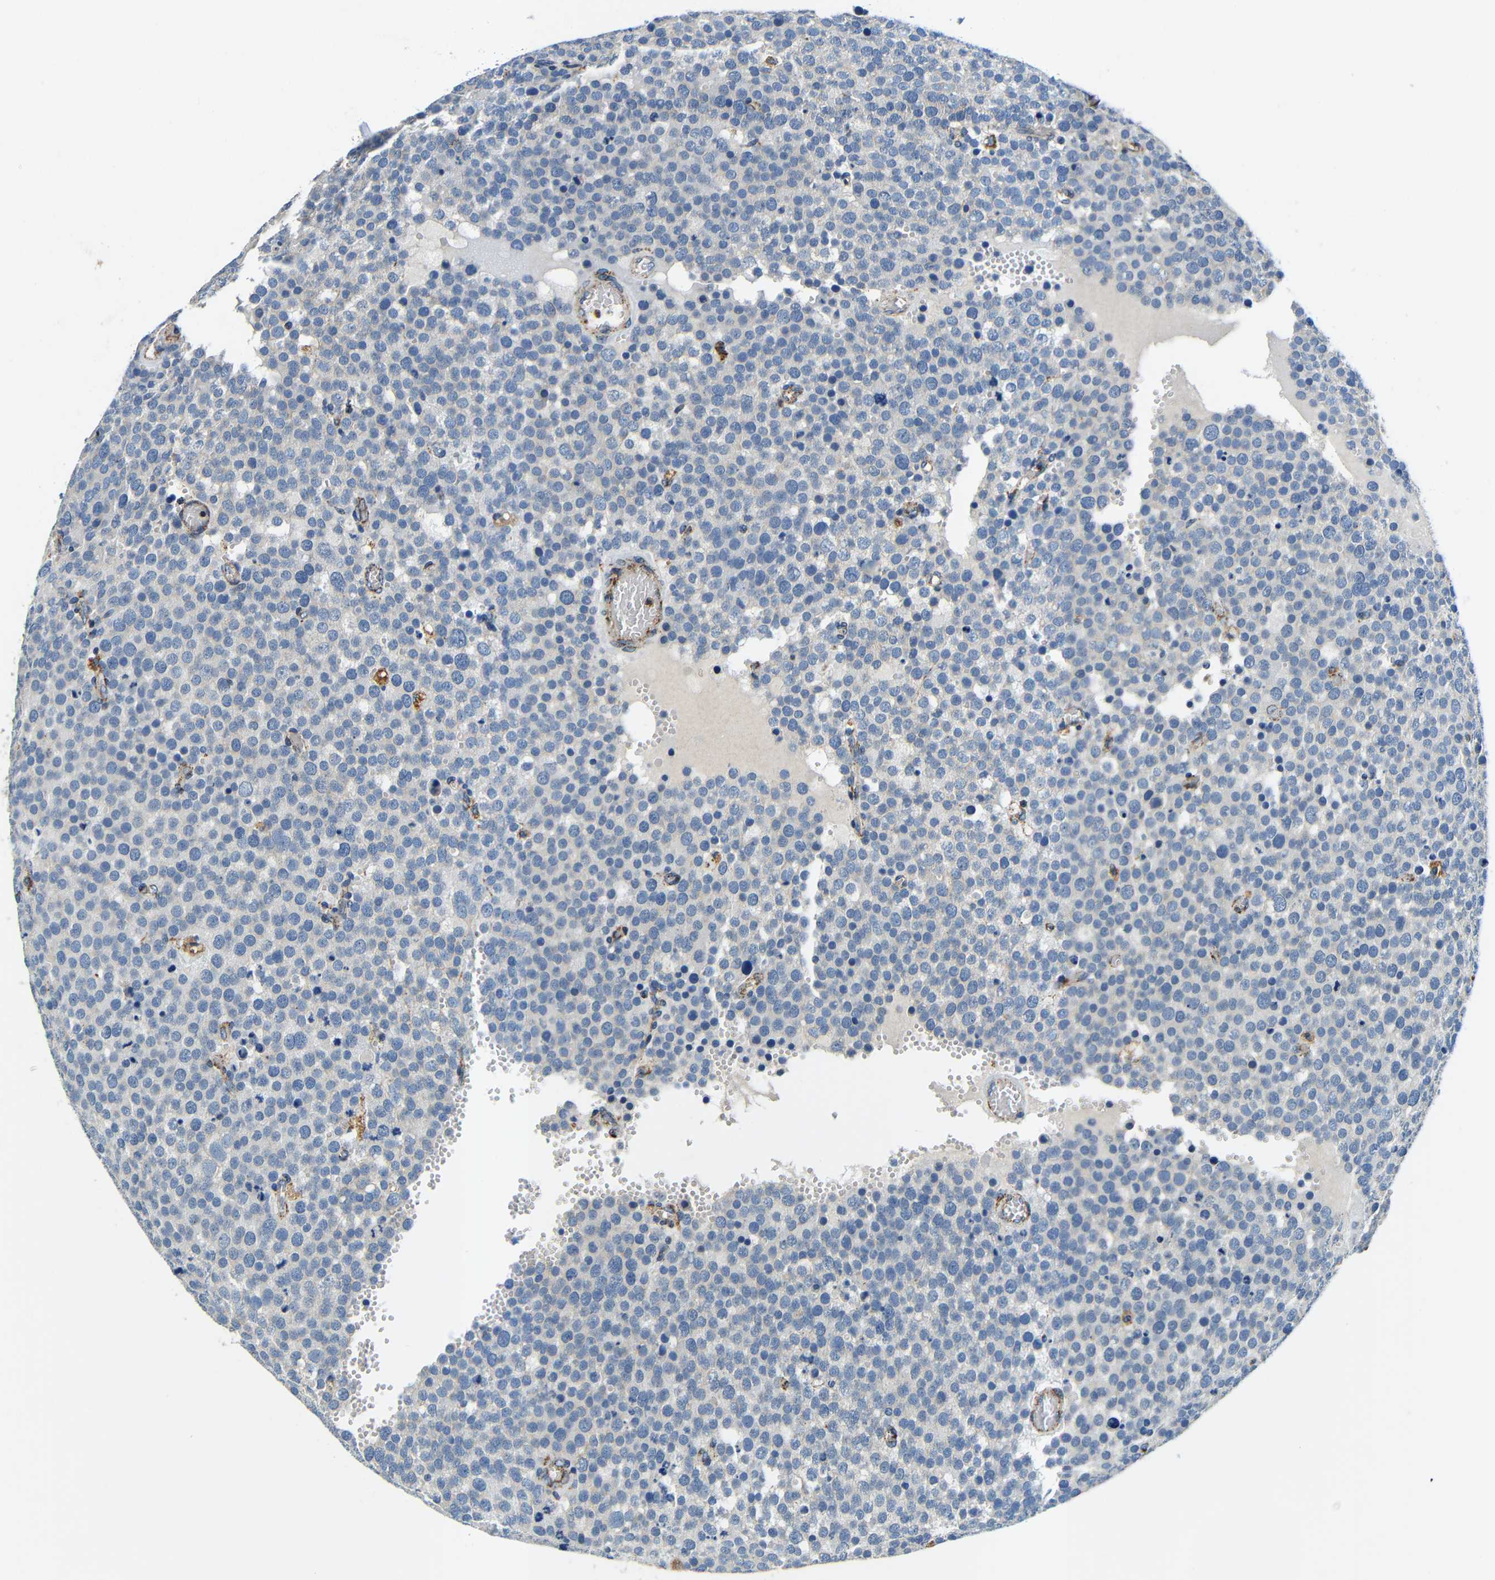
{"staining": {"intensity": "negative", "quantity": "none", "location": "none"}, "tissue": "testis cancer", "cell_type": "Tumor cells", "image_type": "cancer", "snomed": [{"axis": "morphology", "description": "Normal tissue, NOS"}, {"axis": "morphology", "description": "Seminoma, NOS"}, {"axis": "topography", "description": "Testis"}], "caption": "Protein analysis of testis seminoma displays no significant positivity in tumor cells.", "gene": "GALNT18", "patient": {"sex": "male", "age": 71}}